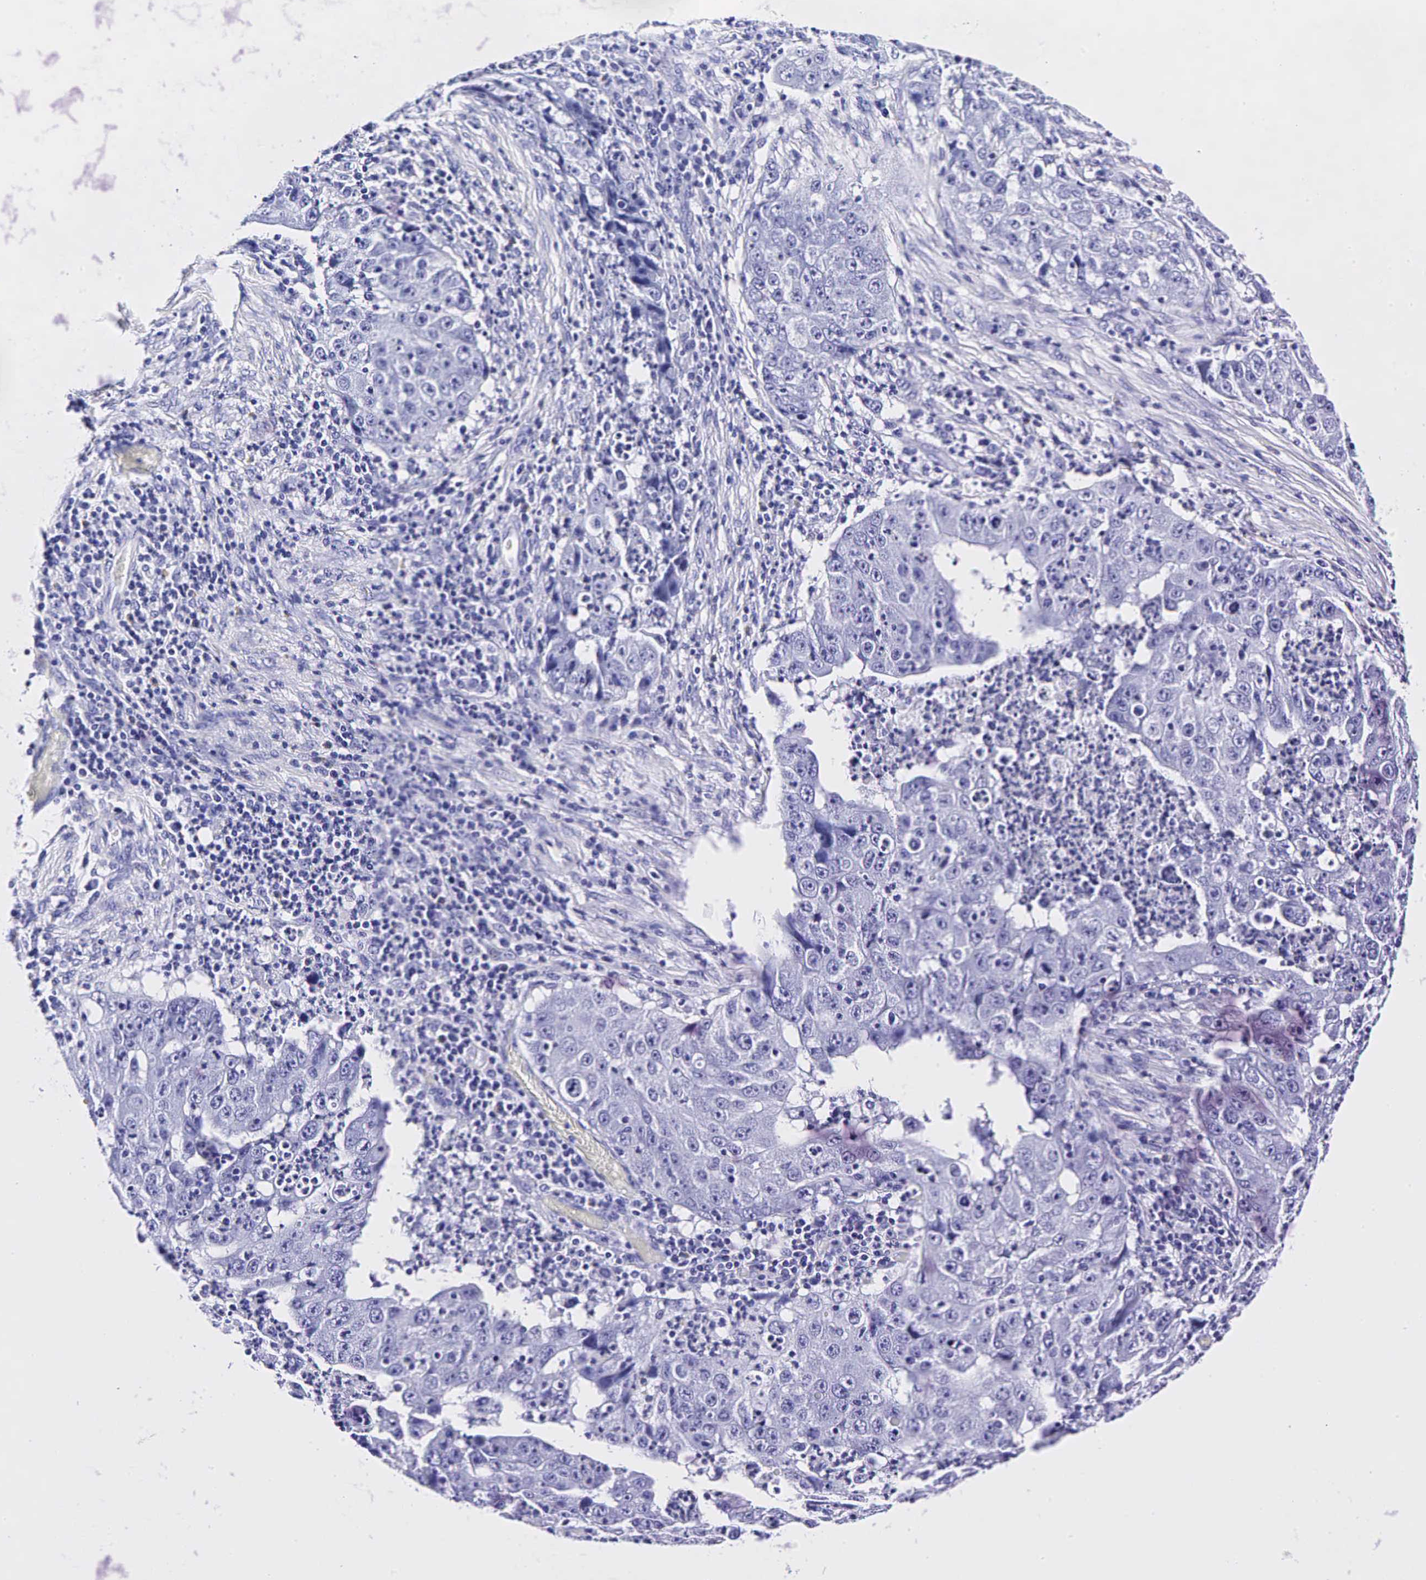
{"staining": {"intensity": "negative", "quantity": "none", "location": "none"}, "tissue": "lung cancer", "cell_type": "Tumor cells", "image_type": "cancer", "snomed": [{"axis": "morphology", "description": "Squamous cell carcinoma, NOS"}, {"axis": "topography", "description": "Lung"}], "caption": "High power microscopy histopathology image of an immunohistochemistry photomicrograph of lung cancer, revealing no significant expression in tumor cells.", "gene": "GCG", "patient": {"sex": "male", "age": 64}}